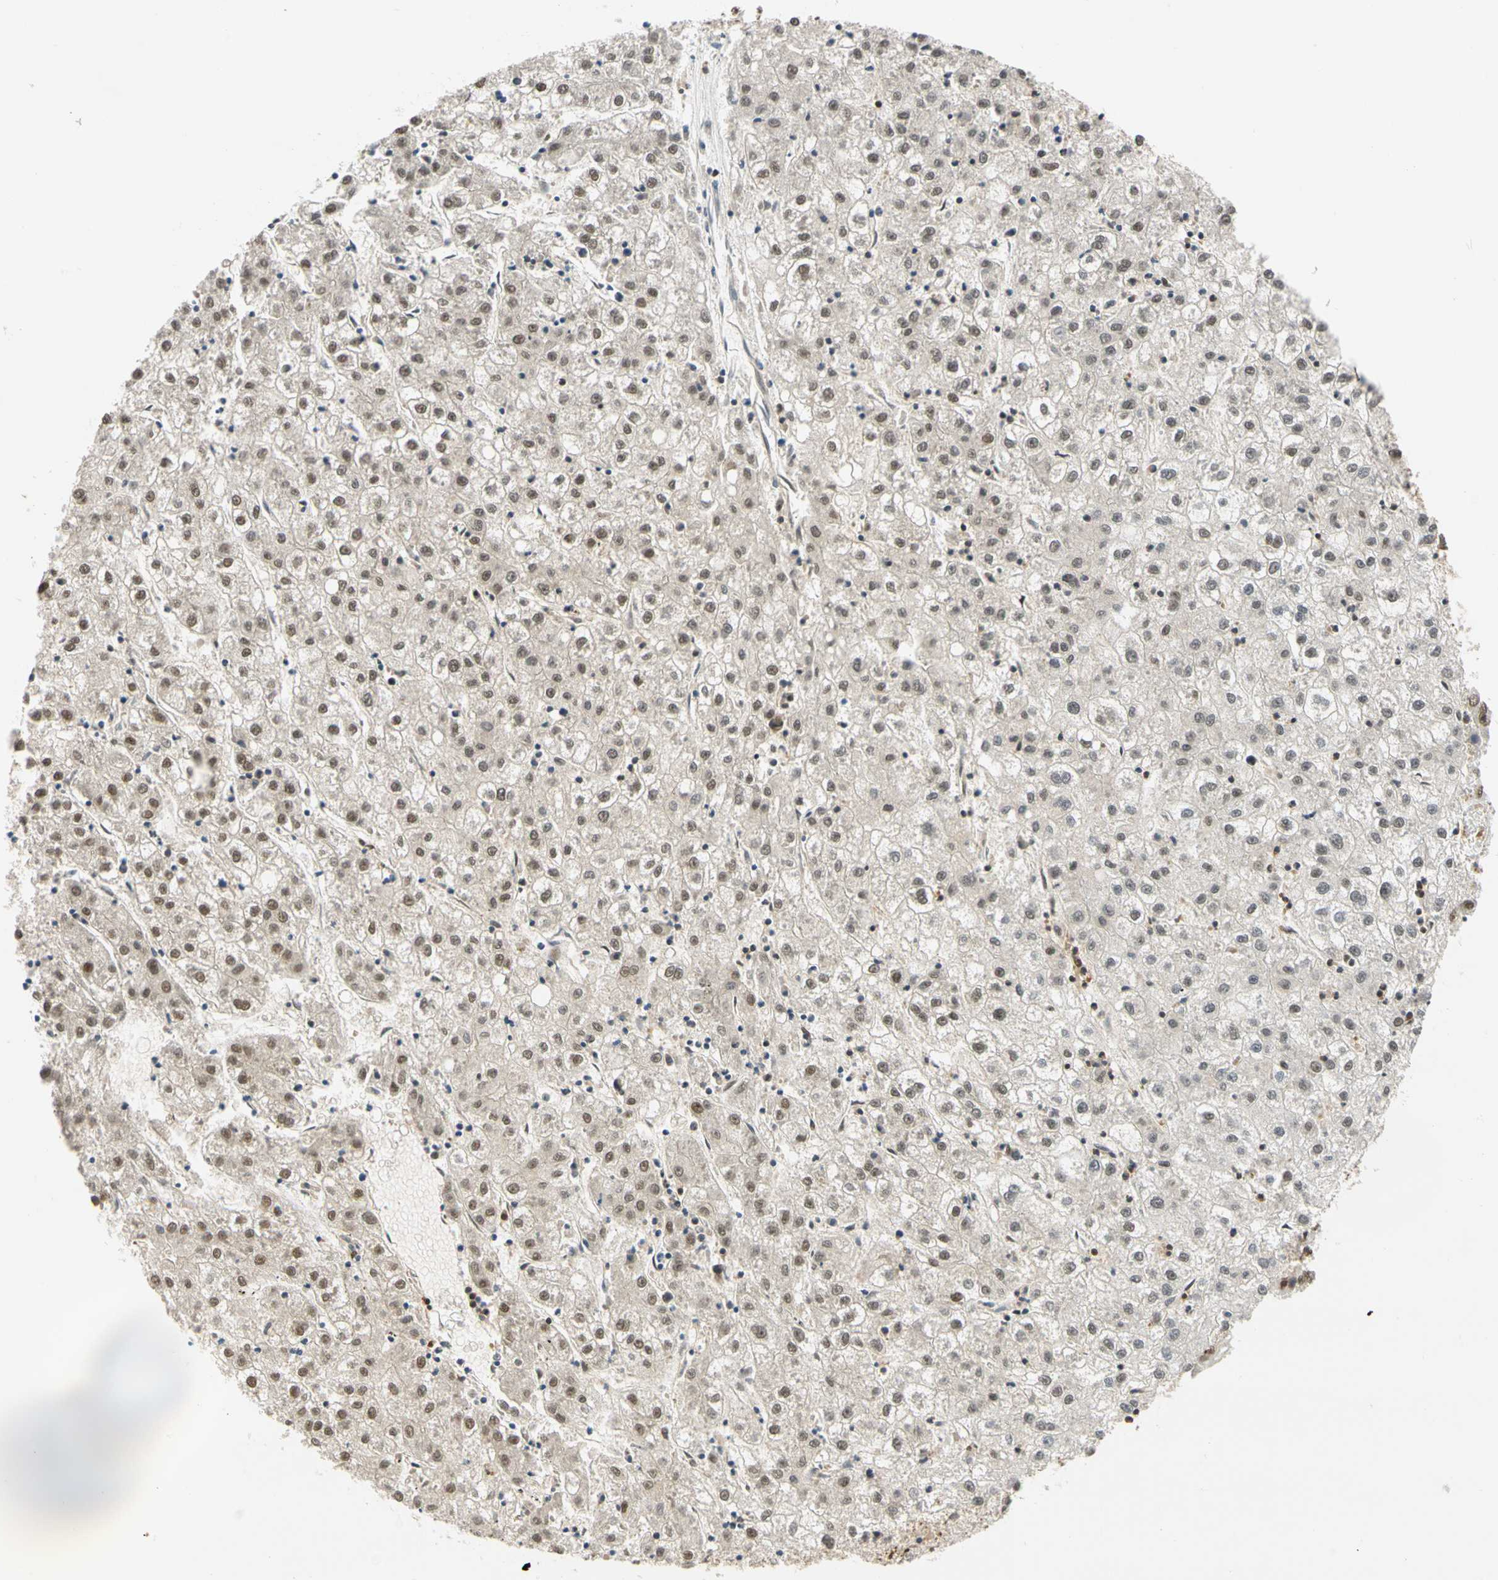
{"staining": {"intensity": "weak", "quantity": ">75%", "location": "nuclear"}, "tissue": "liver cancer", "cell_type": "Tumor cells", "image_type": "cancer", "snomed": [{"axis": "morphology", "description": "Carcinoma, Hepatocellular, NOS"}, {"axis": "topography", "description": "Liver"}], "caption": "Brown immunohistochemical staining in liver cancer (hepatocellular carcinoma) shows weak nuclear staining in approximately >75% of tumor cells.", "gene": "CDK12", "patient": {"sex": "male", "age": 72}}